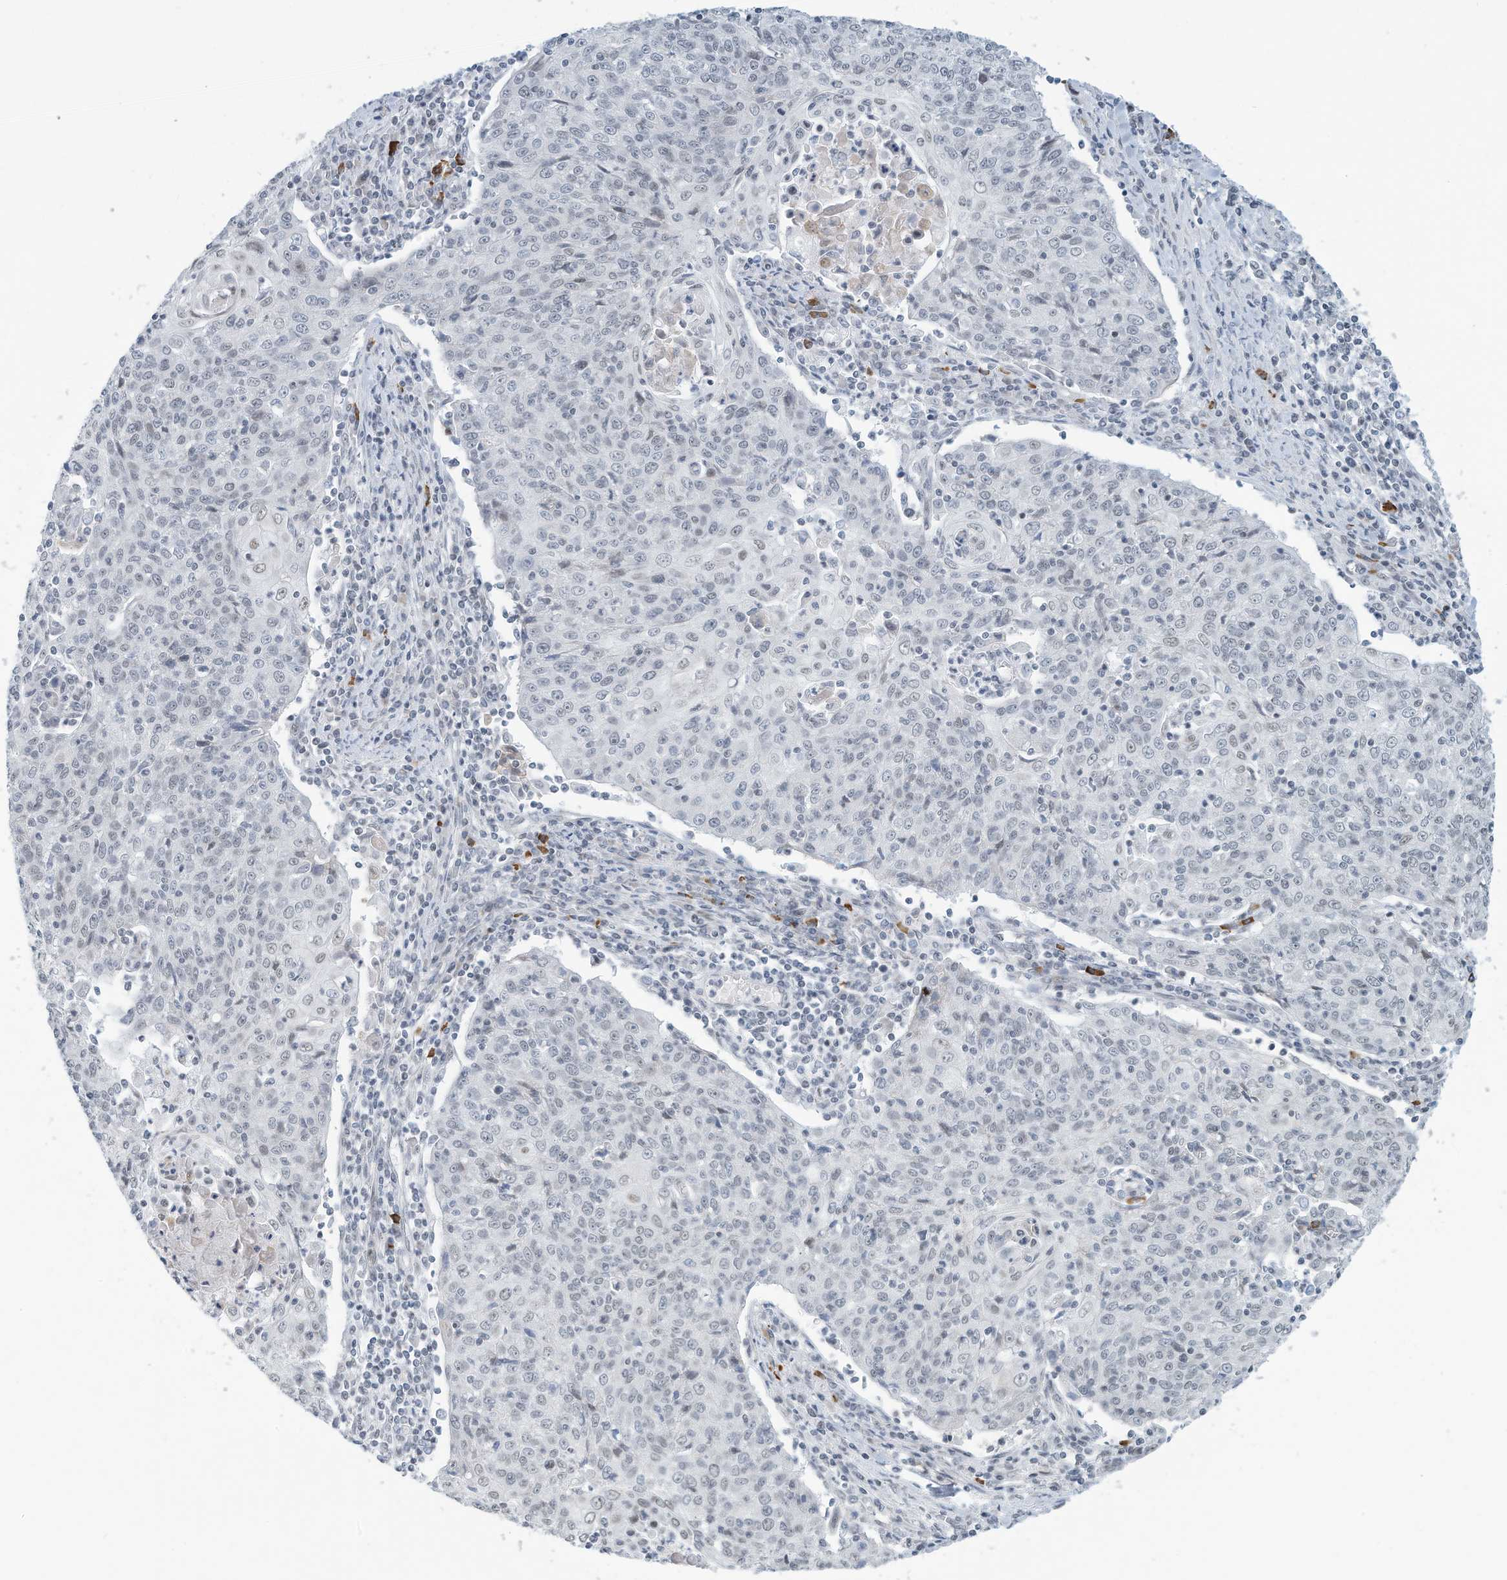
{"staining": {"intensity": "weak", "quantity": "<25%", "location": "nuclear"}, "tissue": "cervical cancer", "cell_type": "Tumor cells", "image_type": "cancer", "snomed": [{"axis": "morphology", "description": "Squamous cell carcinoma, NOS"}, {"axis": "topography", "description": "Cervix"}], "caption": "High magnification brightfield microscopy of squamous cell carcinoma (cervical) stained with DAB (3,3'-diaminobenzidine) (brown) and counterstained with hematoxylin (blue): tumor cells show no significant positivity.", "gene": "SARNP", "patient": {"sex": "female", "age": 48}}